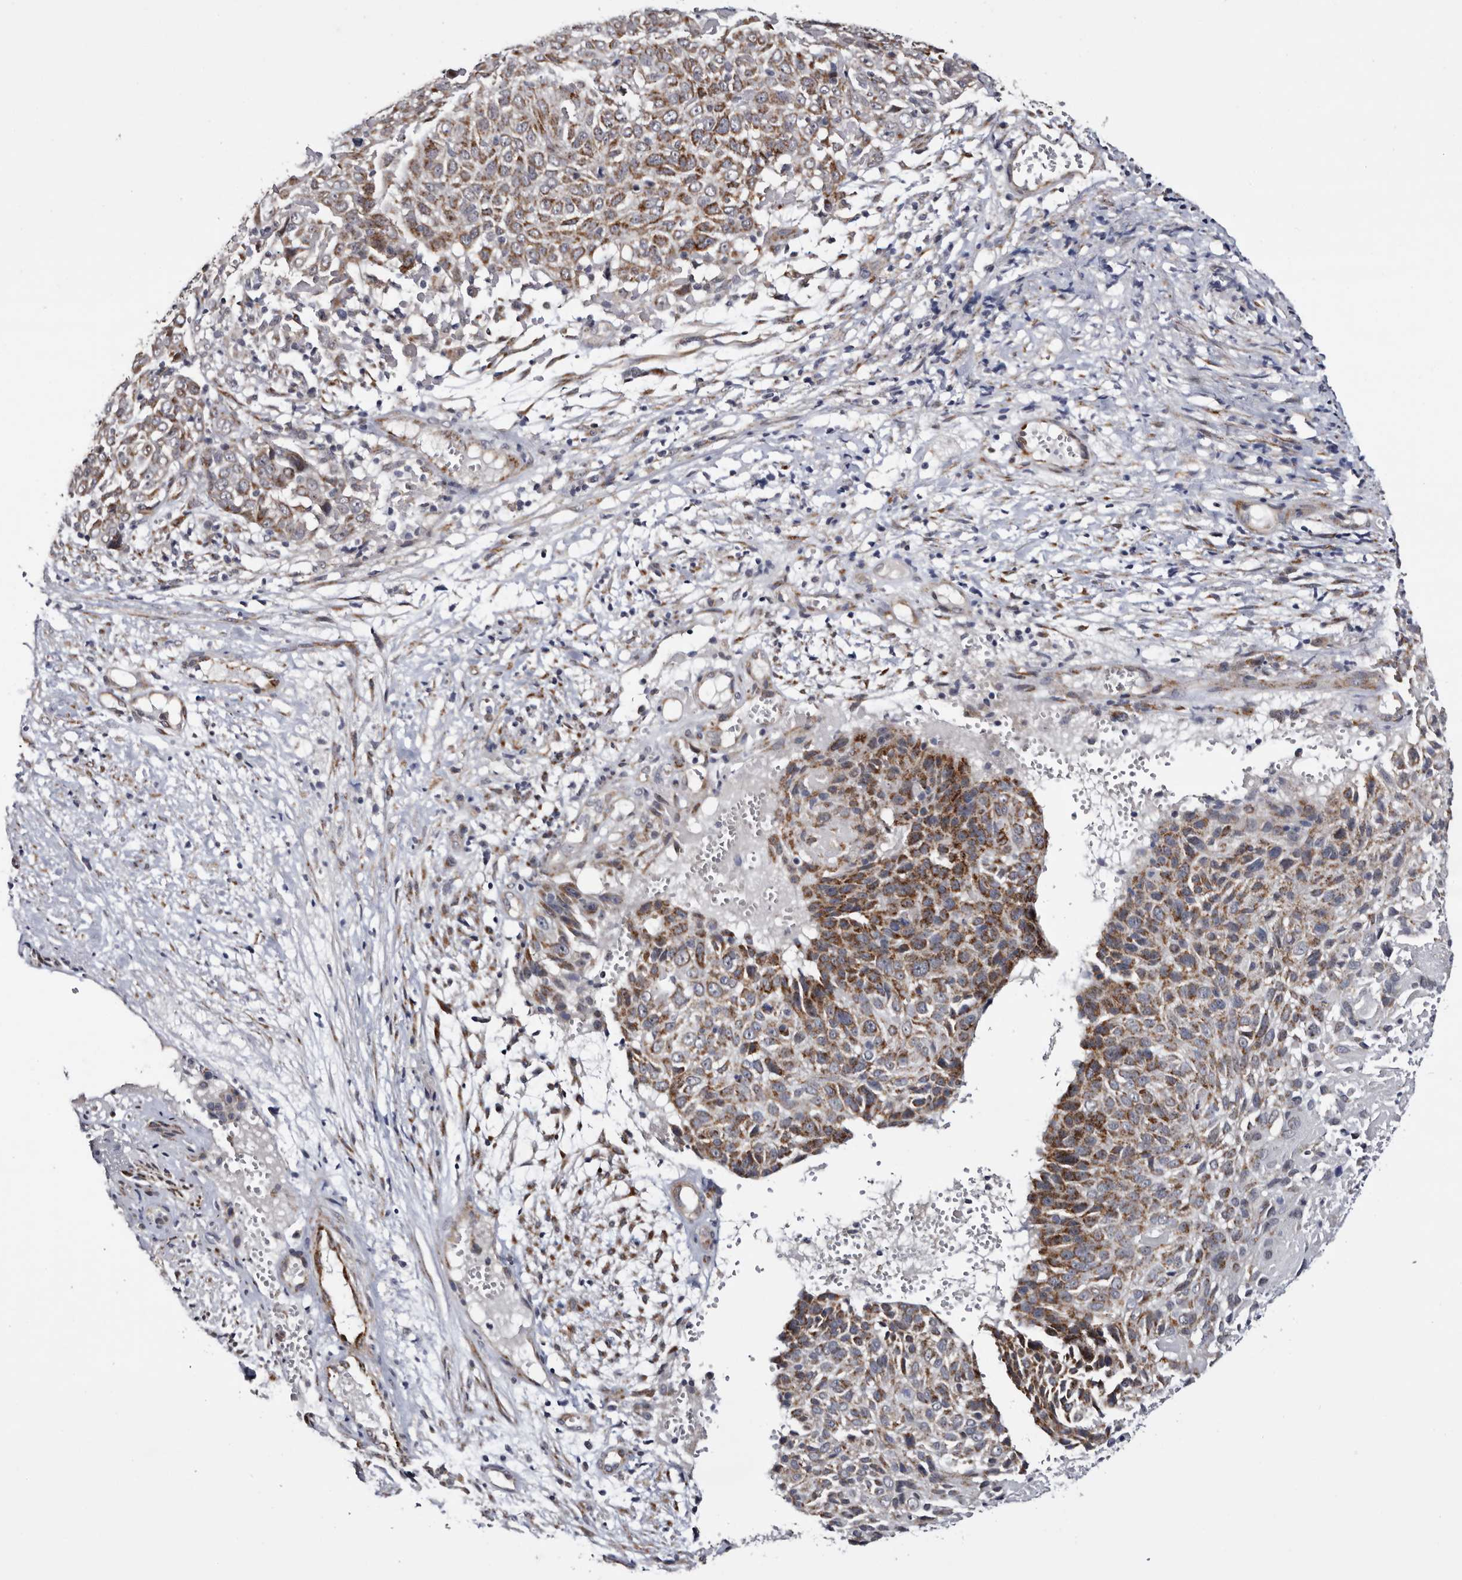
{"staining": {"intensity": "moderate", "quantity": "25%-75%", "location": "cytoplasmic/membranous"}, "tissue": "cervical cancer", "cell_type": "Tumor cells", "image_type": "cancer", "snomed": [{"axis": "morphology", "description": "Squamous cell carcinoma, NOS"}, {"axis": "topography", "description": "Cervix"}], "caption": "An image of human cervical squamous cell carcinoma stained for a protein demonstrates moderate cytoplasmic/membranous brown staining in tumor cells.", "gene": "ARMCX2", "patient": {"sex": "female", "age": 74}}